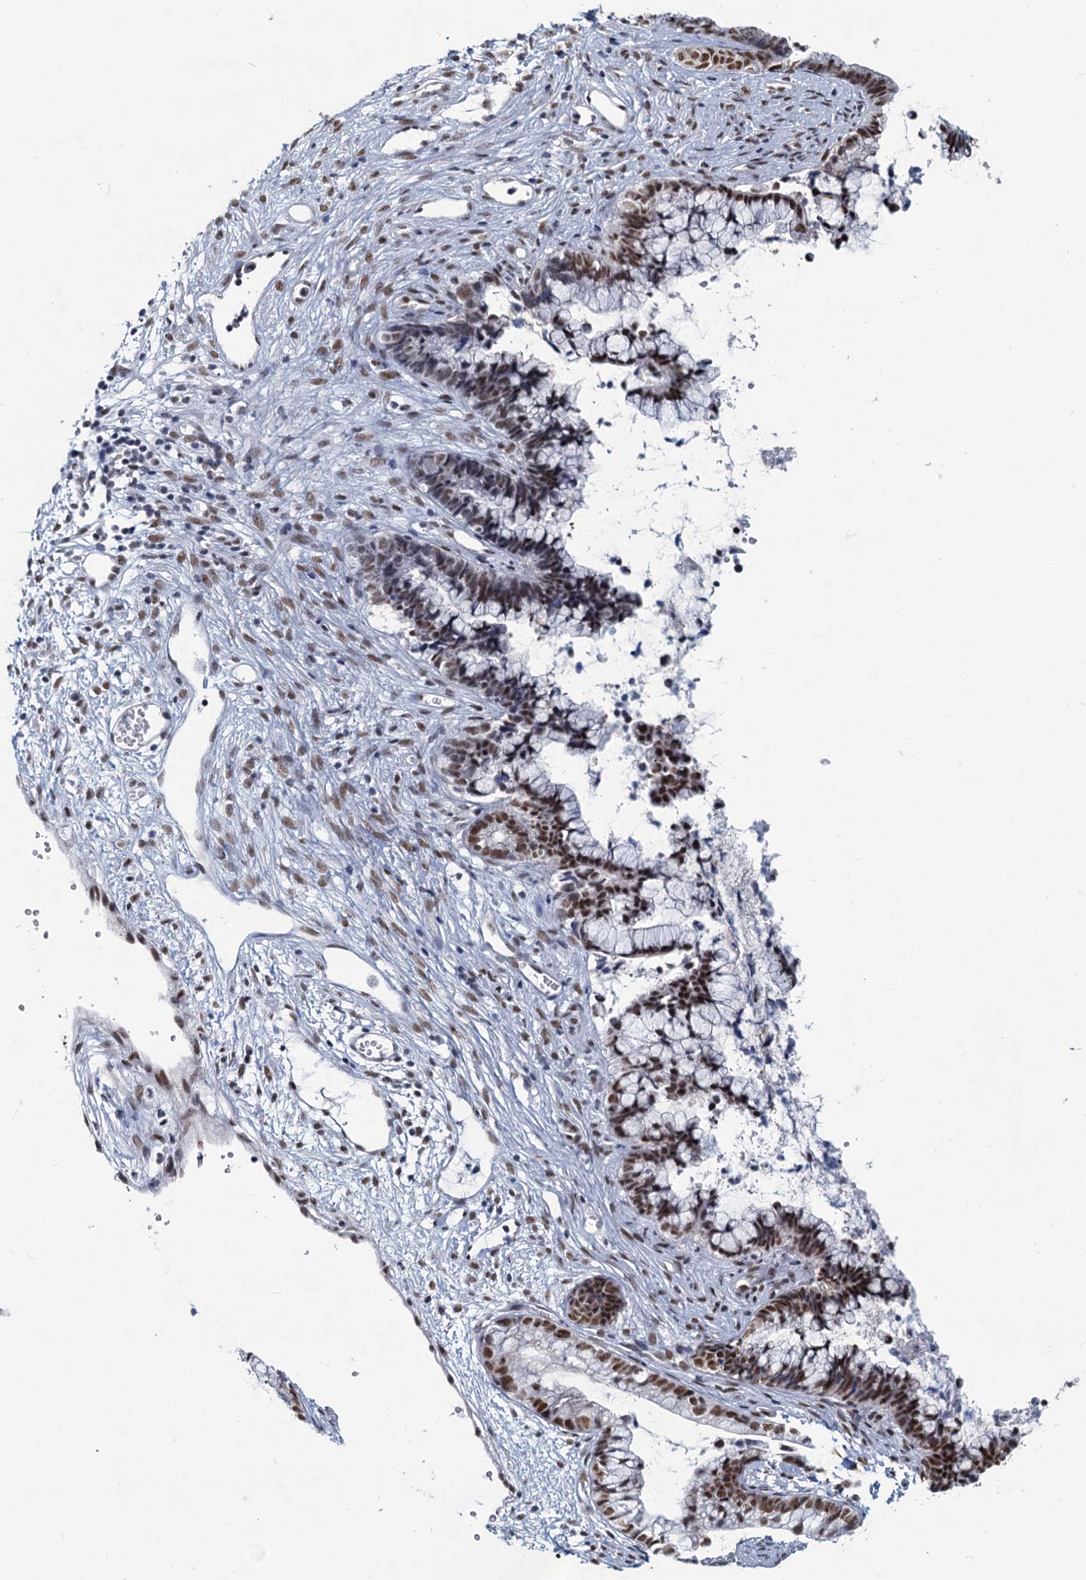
{"staining": {"intensity": "moderate", "quantity": ">75%", "location": "nuclear"}, "tissue": "cervical cancer", "cell_type": "Tumor cells", "image_type": "cancer", "snomed": [{"axis": "morphology", "description": "Adenocarcinoma, NOS"}, {"axis": "topography", "description": "Cervix"}], "caption": "There is medium levels of moderate nuclear staining in tumor cells of cervical cancer, as demonstrated by immunohistochemical staining (brown color).", "gene": "METTL14", "patient": {"sex": "female", "age": 44}}